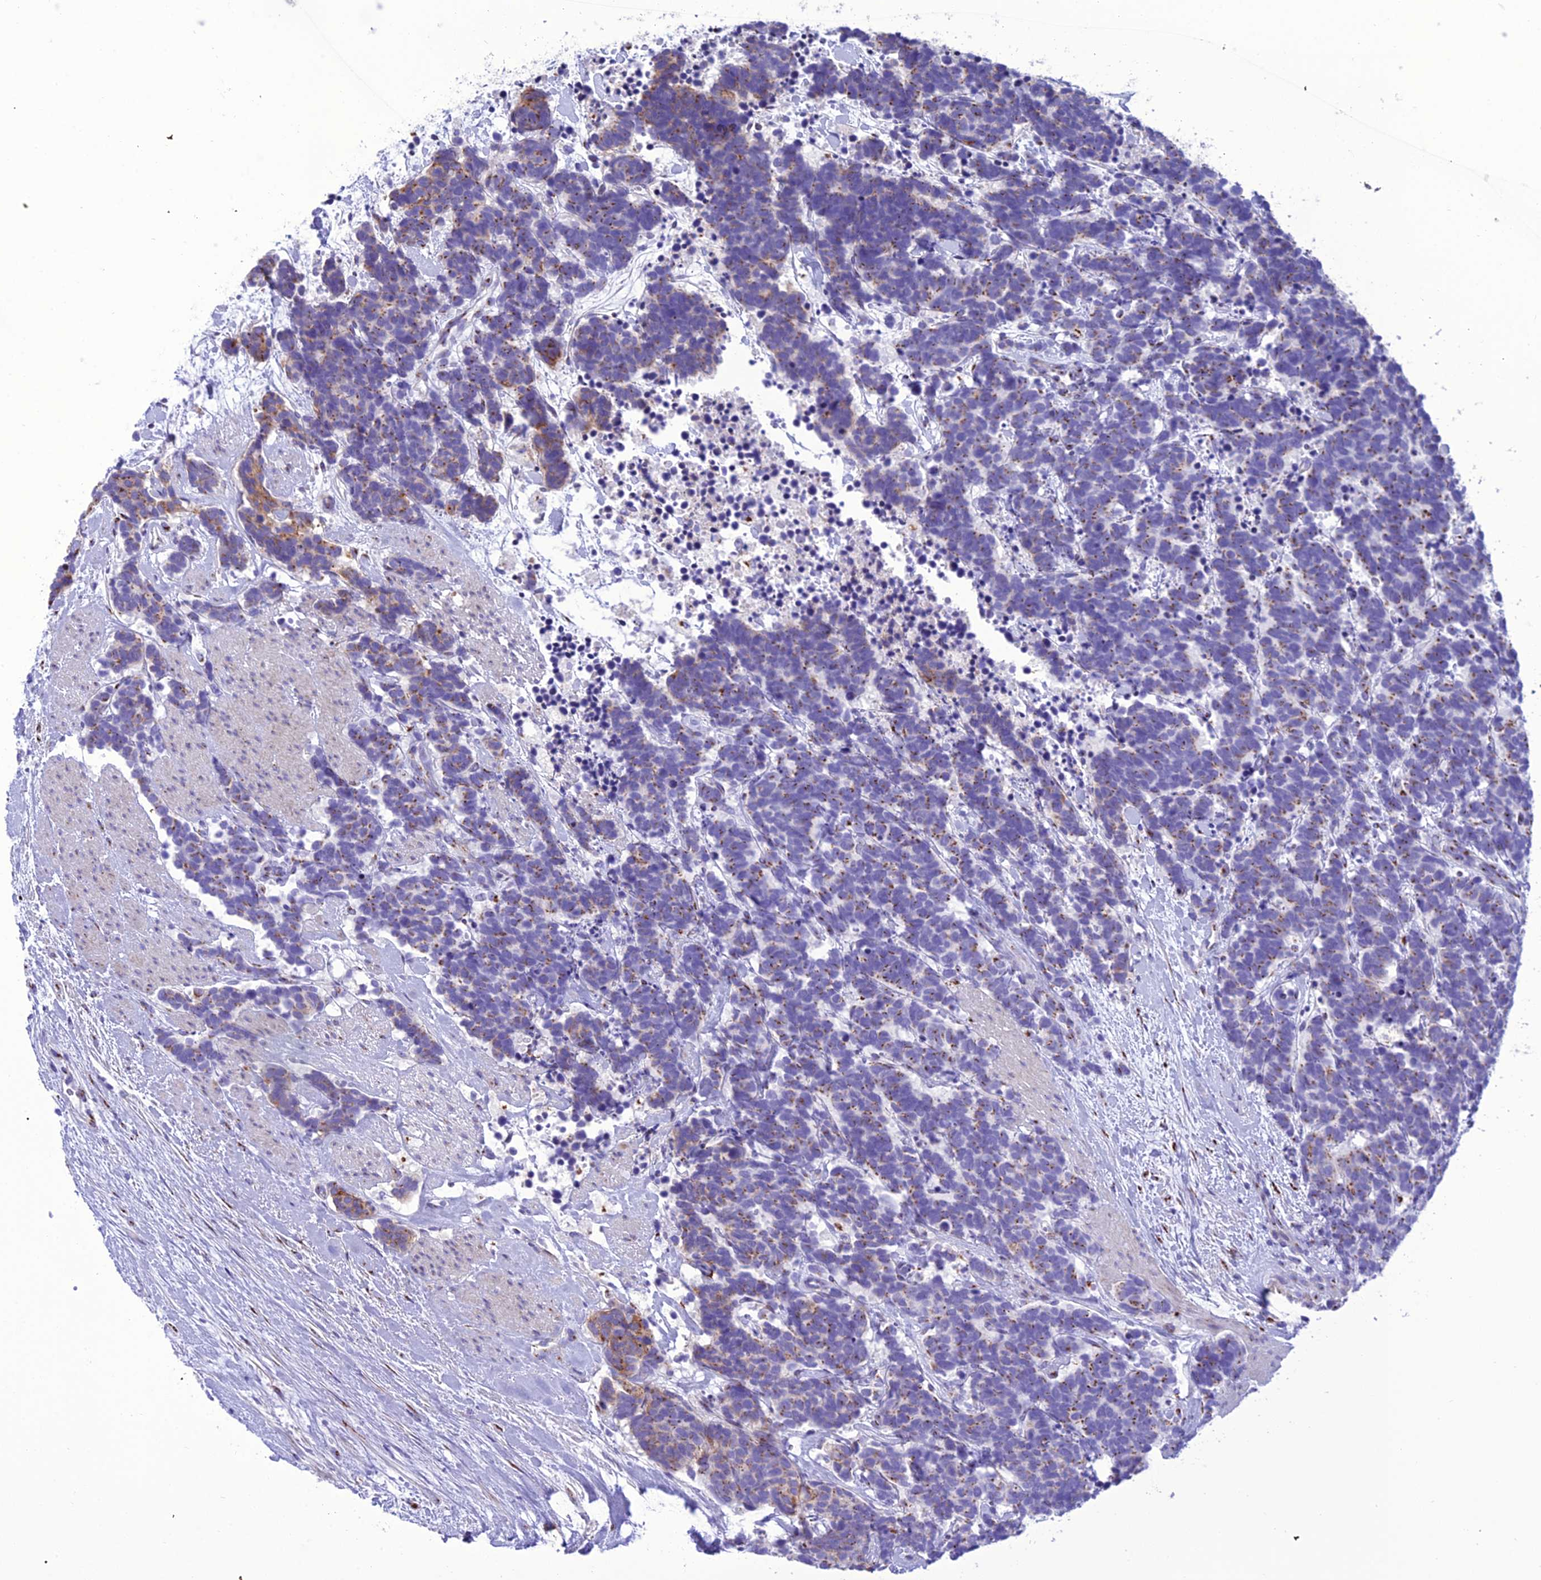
{"staining": {"intensity": "moderate", "quantity": ">75%", "location": "cytoplasmic/membranous"}, "tissue": "carcinoid", "cell_type": "Tumor cells", "image_type": "cancer", "snomed": [{"axis": "morphology", "description": "Carcinoma, NOS"}, {"axis": "morphology", "description": "Carcinoid, malignant, NOS"}, {"axis": "topography", "description": "Prostate"}], "caption": "An image of human carcinoid stained for a protein demonstrates moderate cytoplasmic/membranous brown staining in tumor cells.", "gene": "GOLM2", "patient": {"sex": "male", "age": 57}}